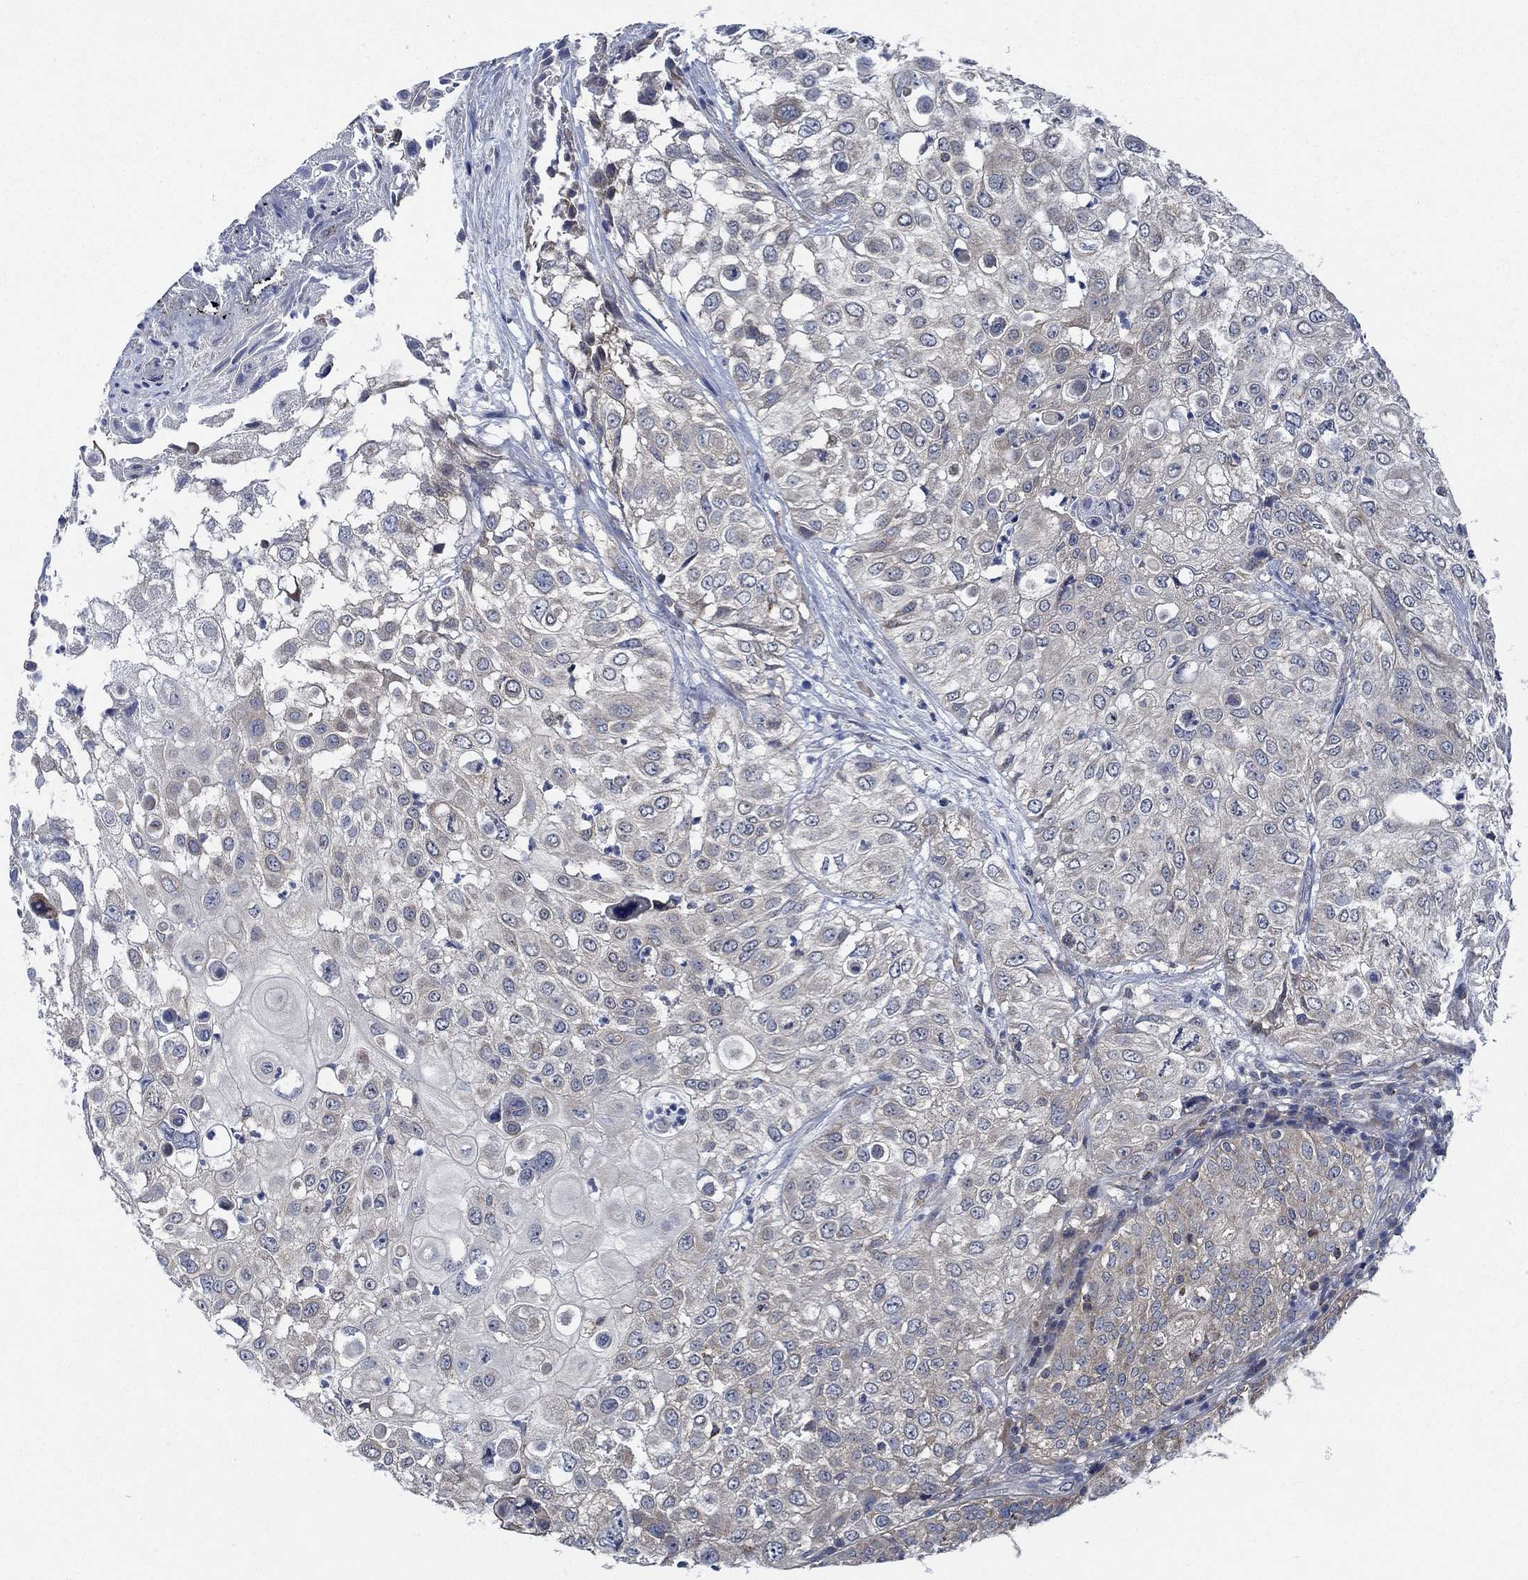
{"staining": {"intensity": "weak", "quantity": "<25%", "location": "cytoplasmic/membranous"}, "tissue": "urothelial cancer", "cell_type": "Tumor cells", "image_type": "cancer", "snomed": [{"axis": "morphology", "description": "Urothelial carcinoma, High grade"}, {"axis": "topography", "description": "Urinary bladder"}], "caption": "High magnification brightfield microscopy of urothelial cancer stained with DAB (brown) and counterstained with hematoxylin (blue): tumor cells show no significant staining.", "gene": "STXBP6", "patient": {"sex": "female", "age": 79}}